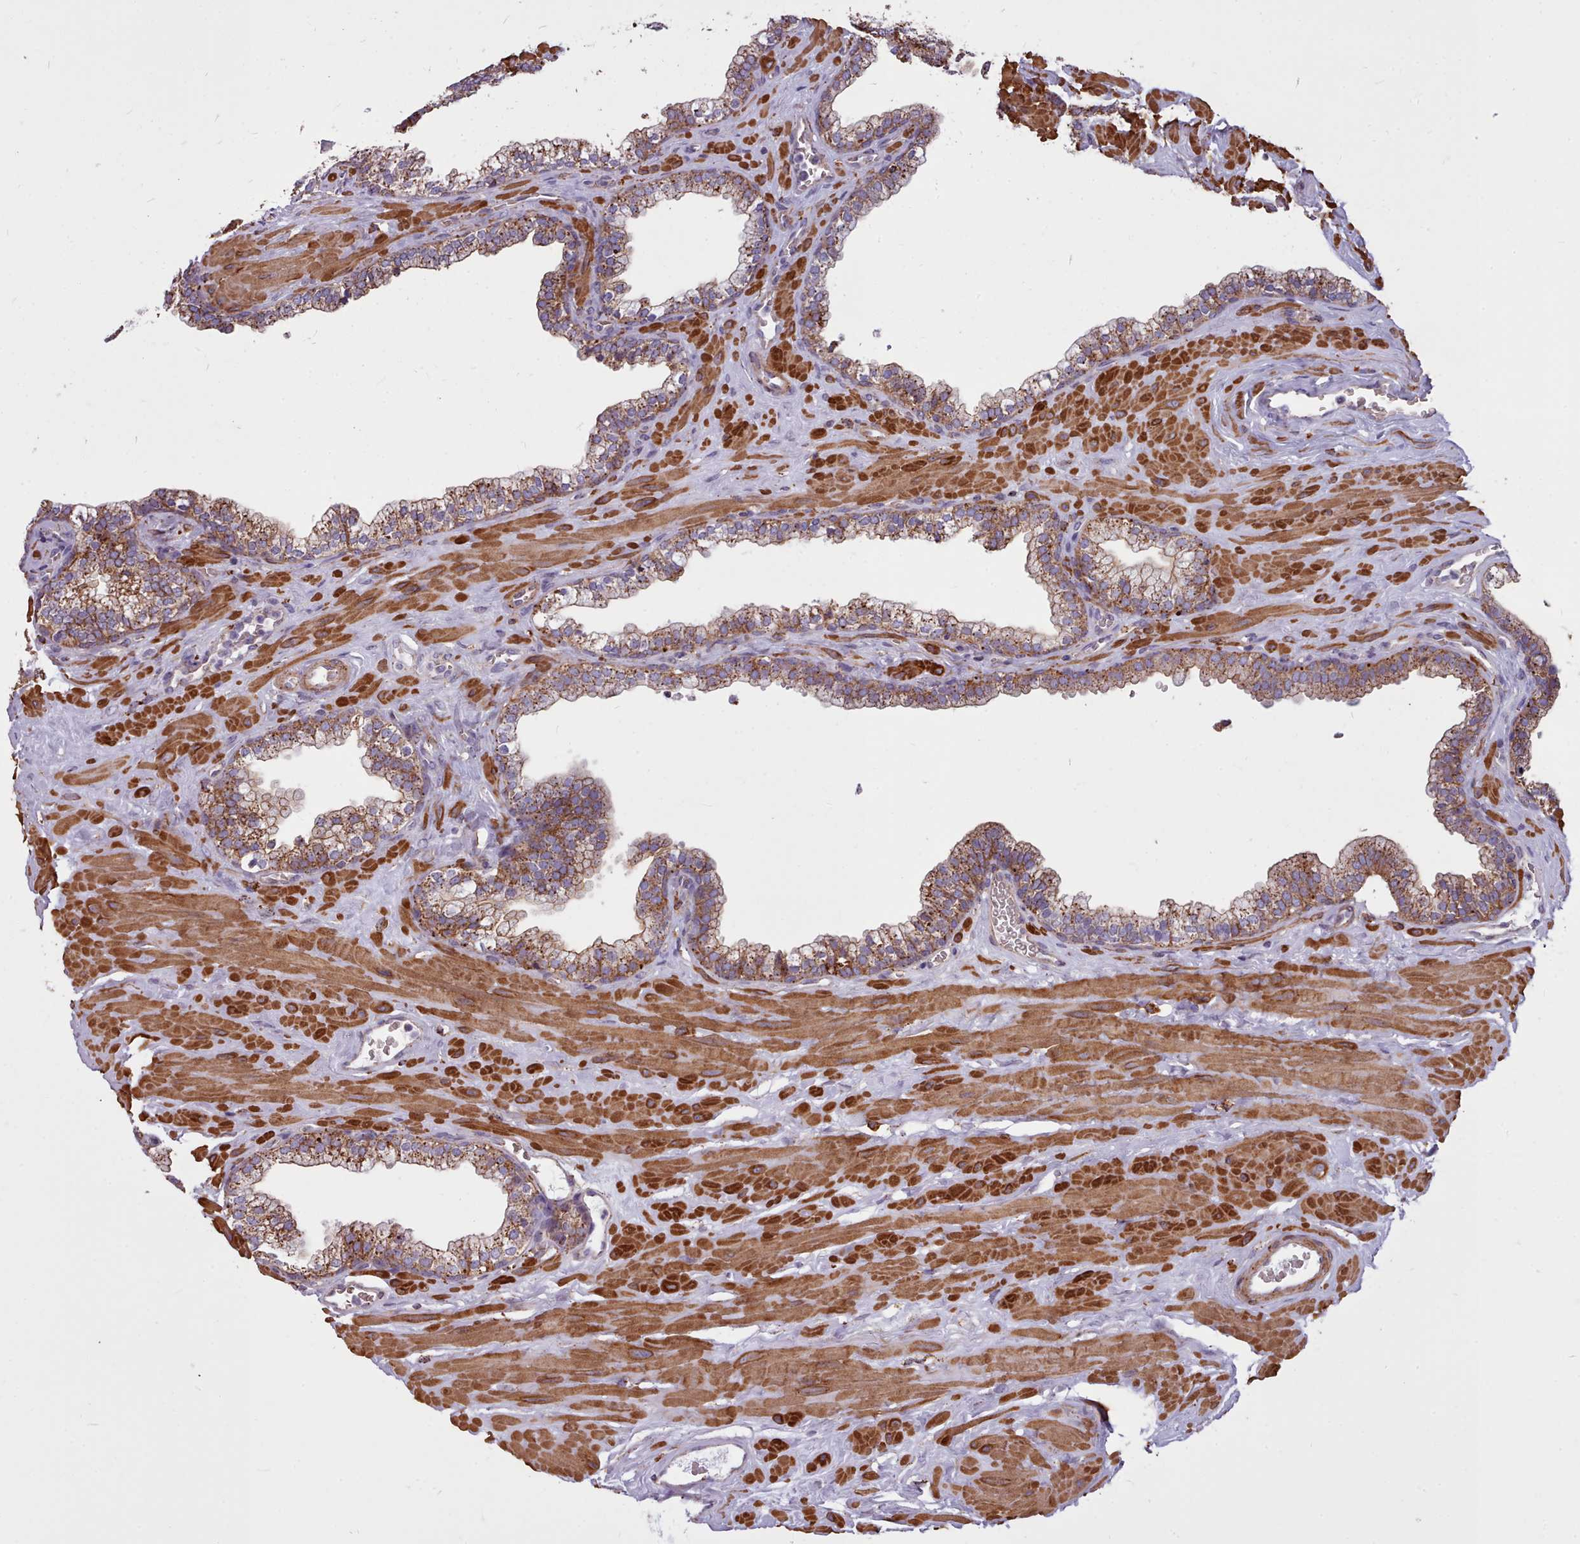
{"staining": {"intensity": "moderate", "quantity": ">75%", "location": "cytoplasmic/membranous"}, "tissue": "prostate", "cell_type": "Glandular cells", "image_type": "normal", "snomed": [{"axis": "morphology", "description": "Normal tissue, NOS"}, {"axis": "morphology", "description": "Urothelial carcinoma, Low grade"}, {"axis": "topography", "description": "Urinary bladder"}, {"axis": "topography", "description": "Prostate"}], "caption": "A high-resolution histopathology image shows IHC staining of unremarkable prostate, which reveals moderate cytoplasmic/membranous positivity in approximately >75% of glandular cells. (Brightfield microscopy of DAB IHC at high magnification).", "gene": "PACSIN3", "patient": {"sex": "male", "age": 60}}